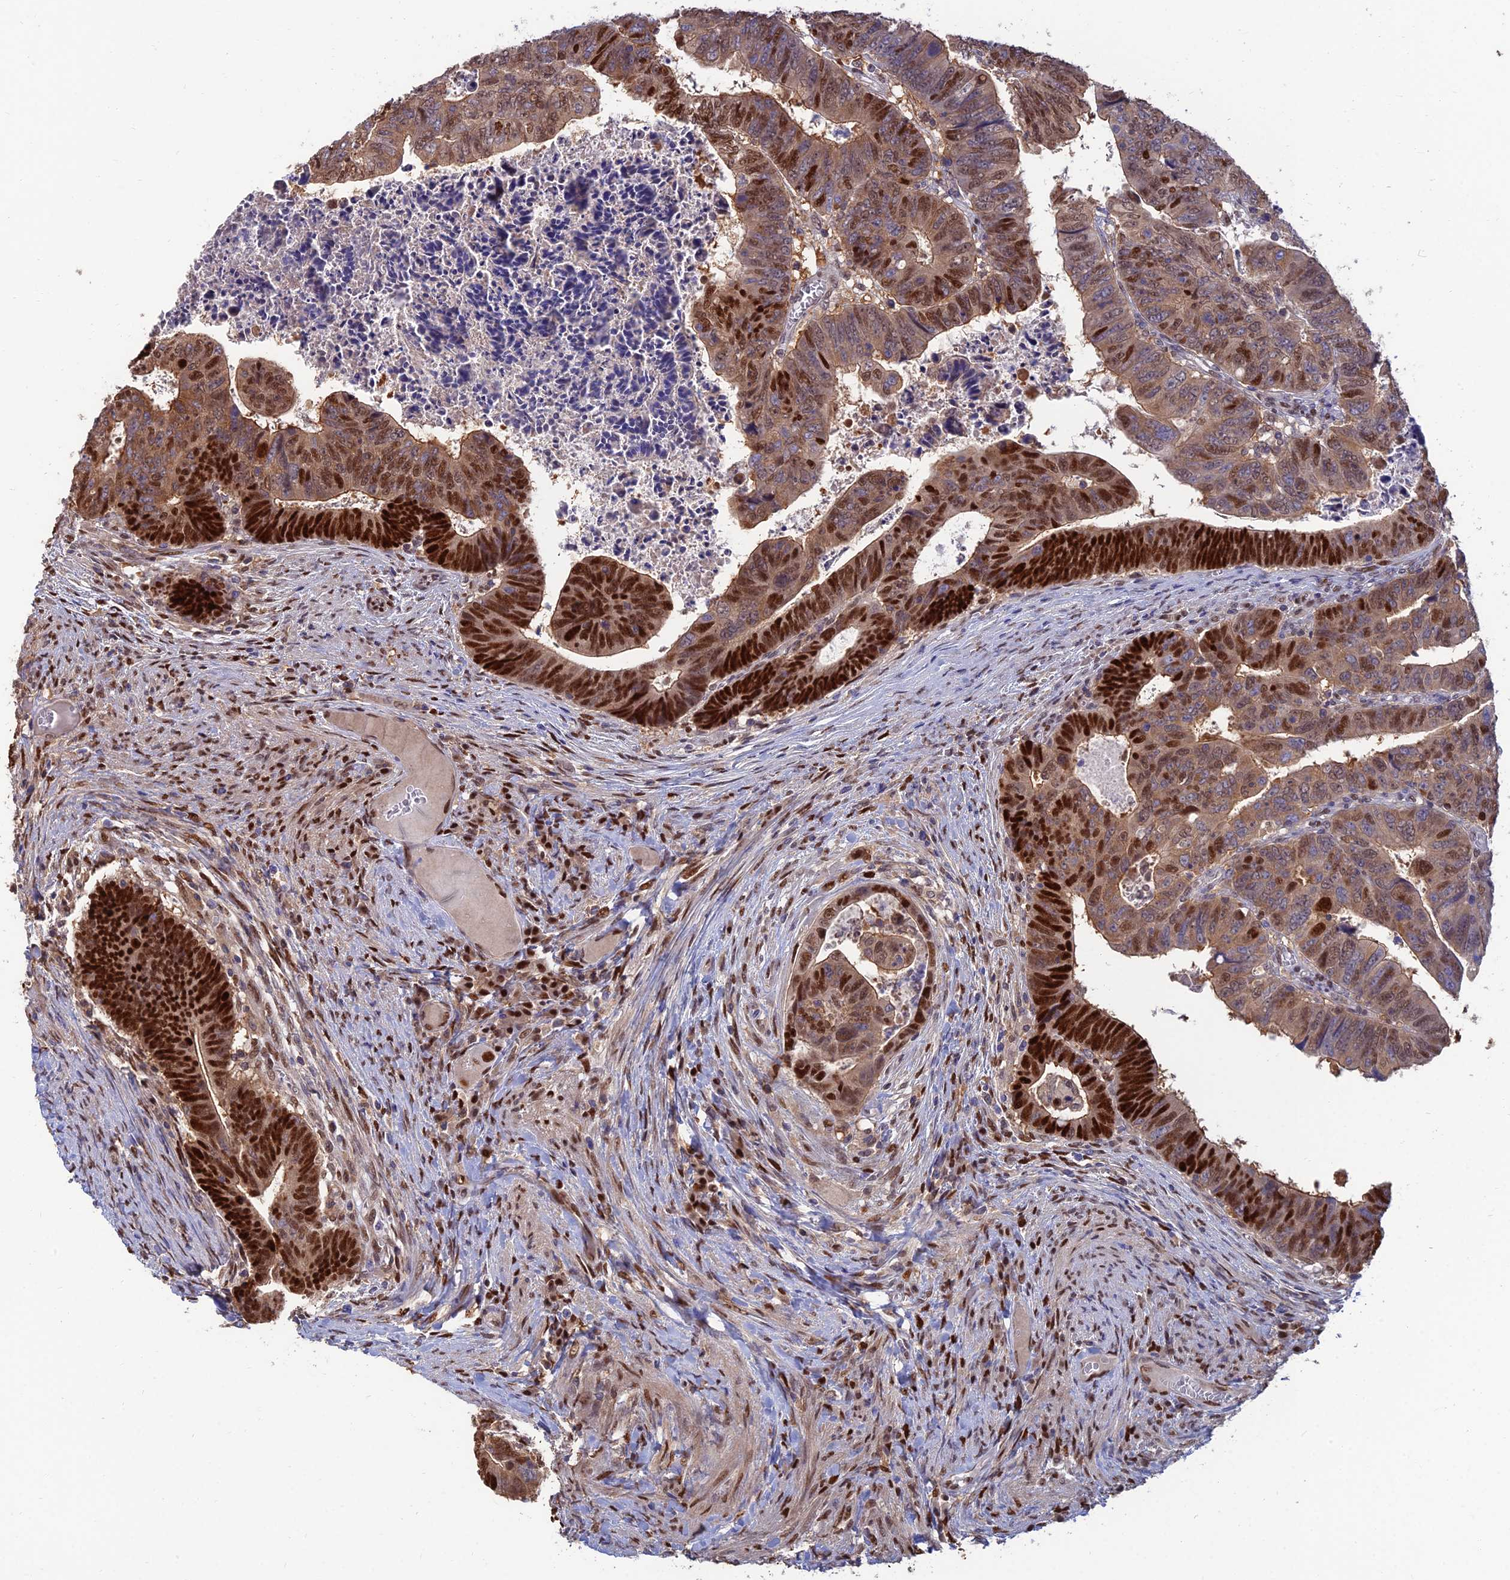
{"staining": {"intensity": "strong", "quantity": ">75%", "location": "cytoplasmic/membranous,nuclear"}, "tissue": "colorectal cancer", "cell_type": "Tumor cells", "image_type": "cancer", "snomed": [{"axis": "morphology", "description": "Normal tissue, NOS"}, {"axis": "morphology", "description": "Adenocarcinoma, NOS"}, {"axis": "topography", "description": "Rectum"}], "caption": "A high-resolution histopathology image shows IHC staining of colorectal cancer (adenocarcinoma), which reveals strong cytoplasmic/membranous and nuclear positivity in approximately >75% of tumor cells. (Stains: DAB in brown, nuclei in blue, Microscopy: brightfield microscopy at high magnification).", "gene": "DNPEP", "patient": {"sex": "female", "age": 65}}